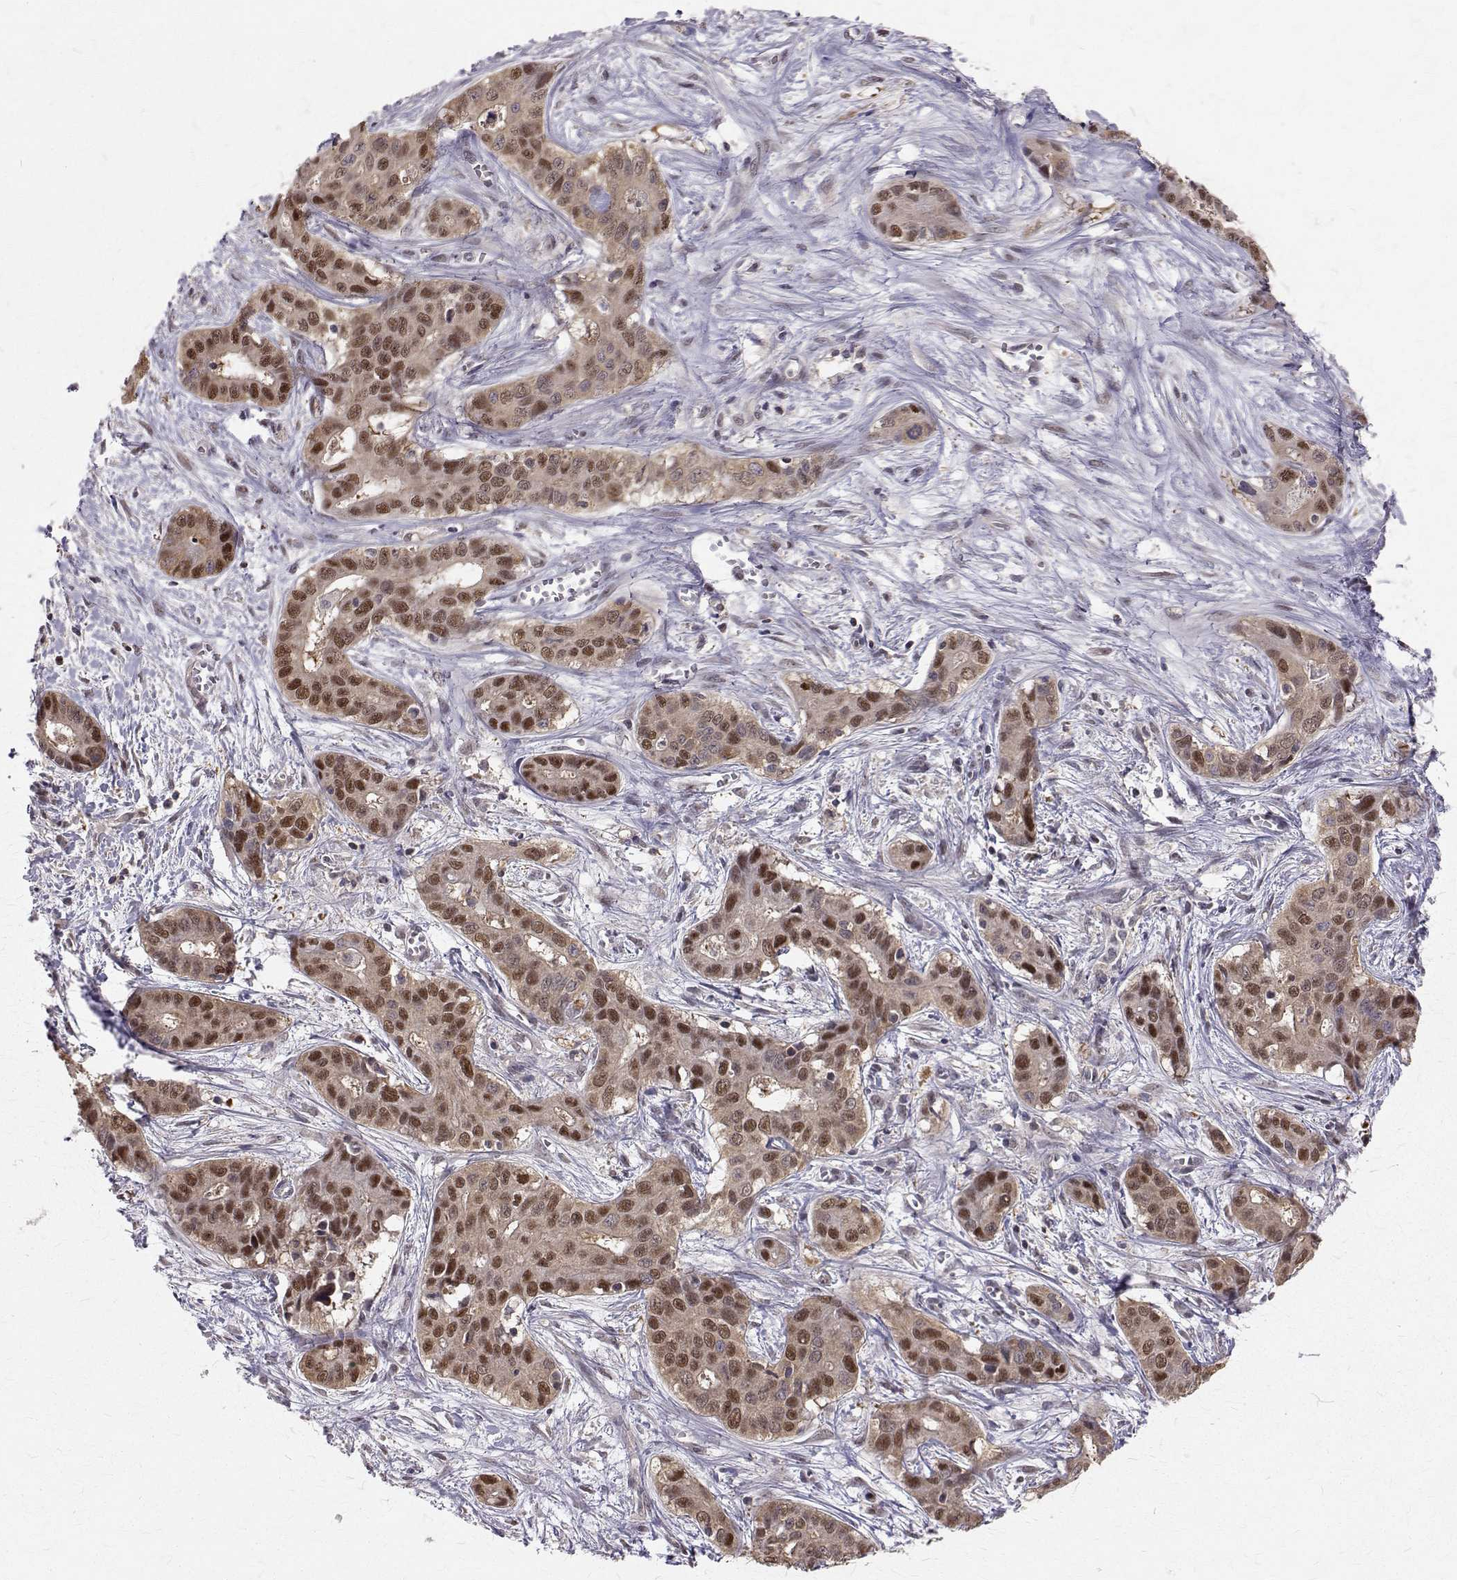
{"staining": {"intensity": "moderate", "quantity": ">75%", "location": "cytoplasmic/membranous,nuclear"}, "tissue": "liver cancer", "cell_type": "Tumor cells", "image_type": "cancer", "snomed": [{"axis": "morphology", "description": "Cholangiocarcinoma"}, {"axis": "topography", "description": "Liver"}], "caption": "Liver cancer stained with a brown dye exhibits moderate cytoplasmic/membranous and nuclear positive expression in approximately >75% of tumor cells.", "gene": "NIF3L1", "patient": {"sex": "female", "age": 65}}